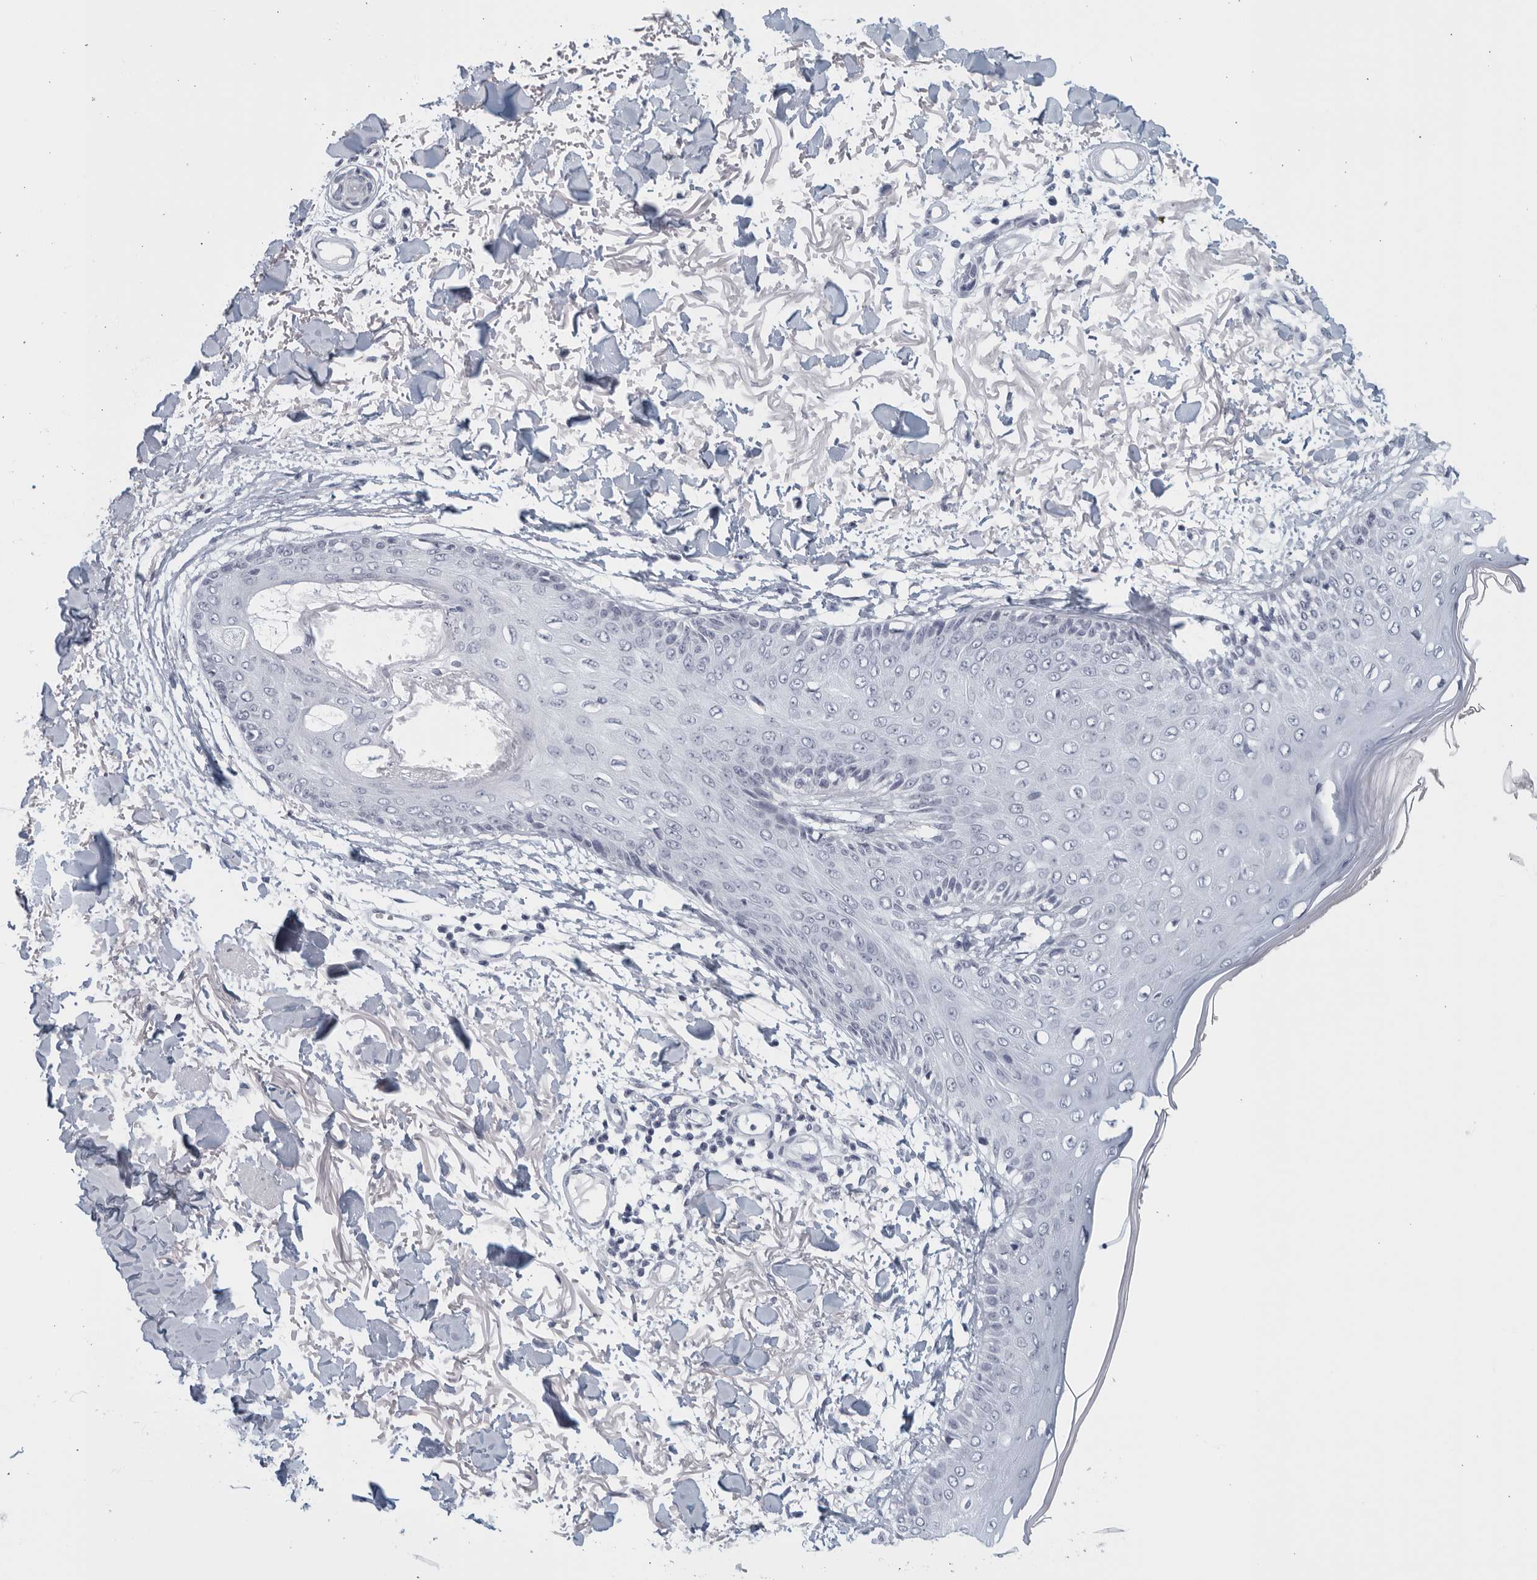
{"staining": {"intensity": "negative", "quantity": "none", "location": "none"}, "tissue": "skin", "cell_type": "Fibroblasts", "image_type": "normal", "snomed": [{"axis": "morphology", "description": "Normal tissue, NOS"}, {"axis": "morphology", "description": "Squamous cell carcinoma, NOS"}, {"axis": "topography", "description": "Skin"}, {"axis": "topography", "description": "Peripheral nerve tissue"}], "caption": "Protein analysis of normal skin reveals no significant staining in fibroblasts.", "gene": "MATN1", "patient": {"sex": "male", "age": 83}}